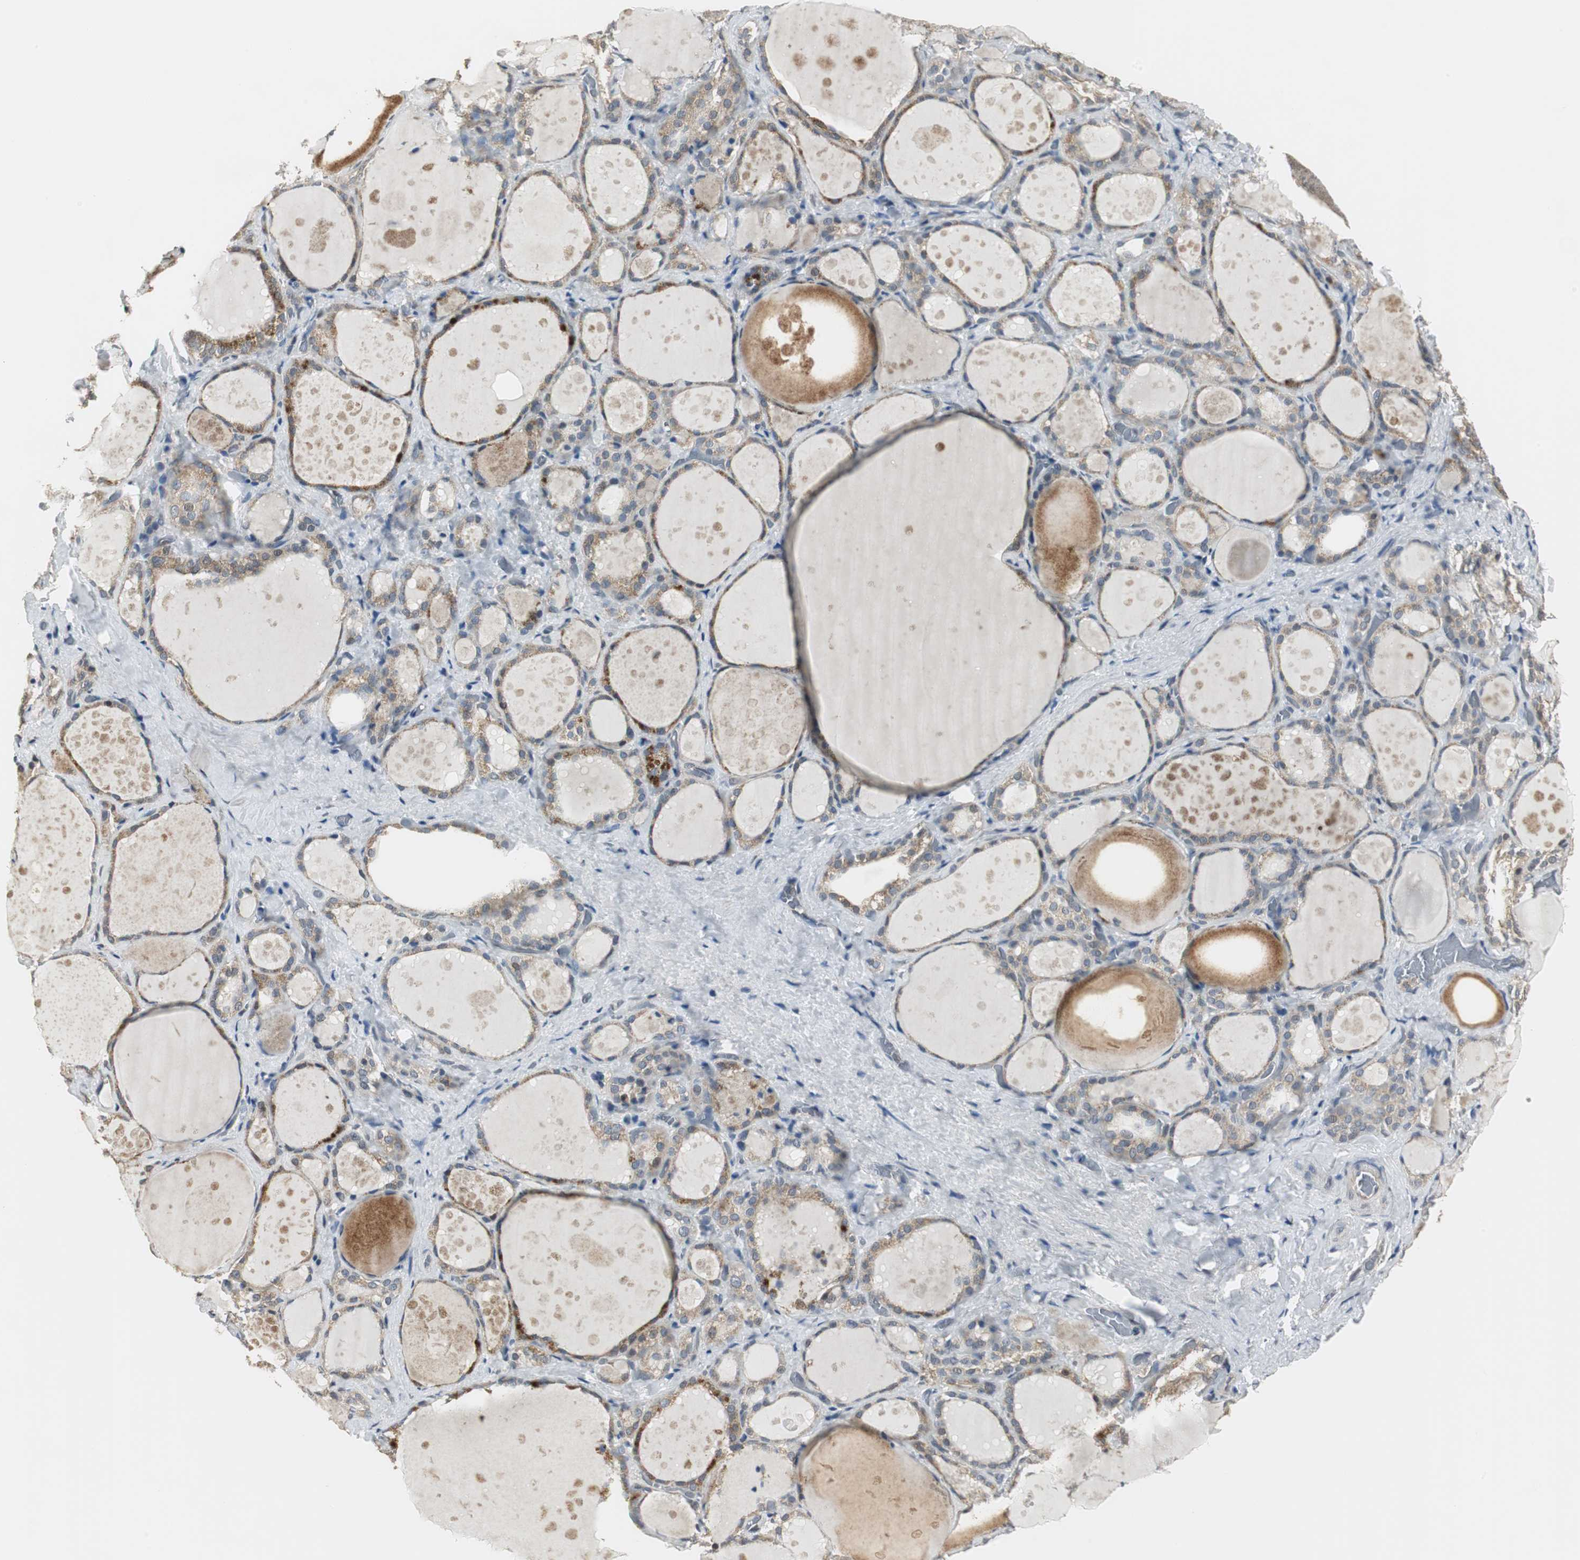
{"staining": {"intensity": "moderate", "quantity": ">75%", "location": "cytoplasmic/membranous"}, "tissue": "thyroid gland", "cell_type": "Glandular cells", "image_type": "normal", "snomed": [{"axis": "morphology", "description": "Normal tissue, NOS"}, {"axis": "topography", "description": "Thyroid gland"}], "caption": "The image displays staining of unremarkable thyroid gland, revealing moderate cytoplasmic/membranous protein staining (brown color) within glandular cells.", "gene": "CCT5", "patient": {"sex": "female", "age": 75}}